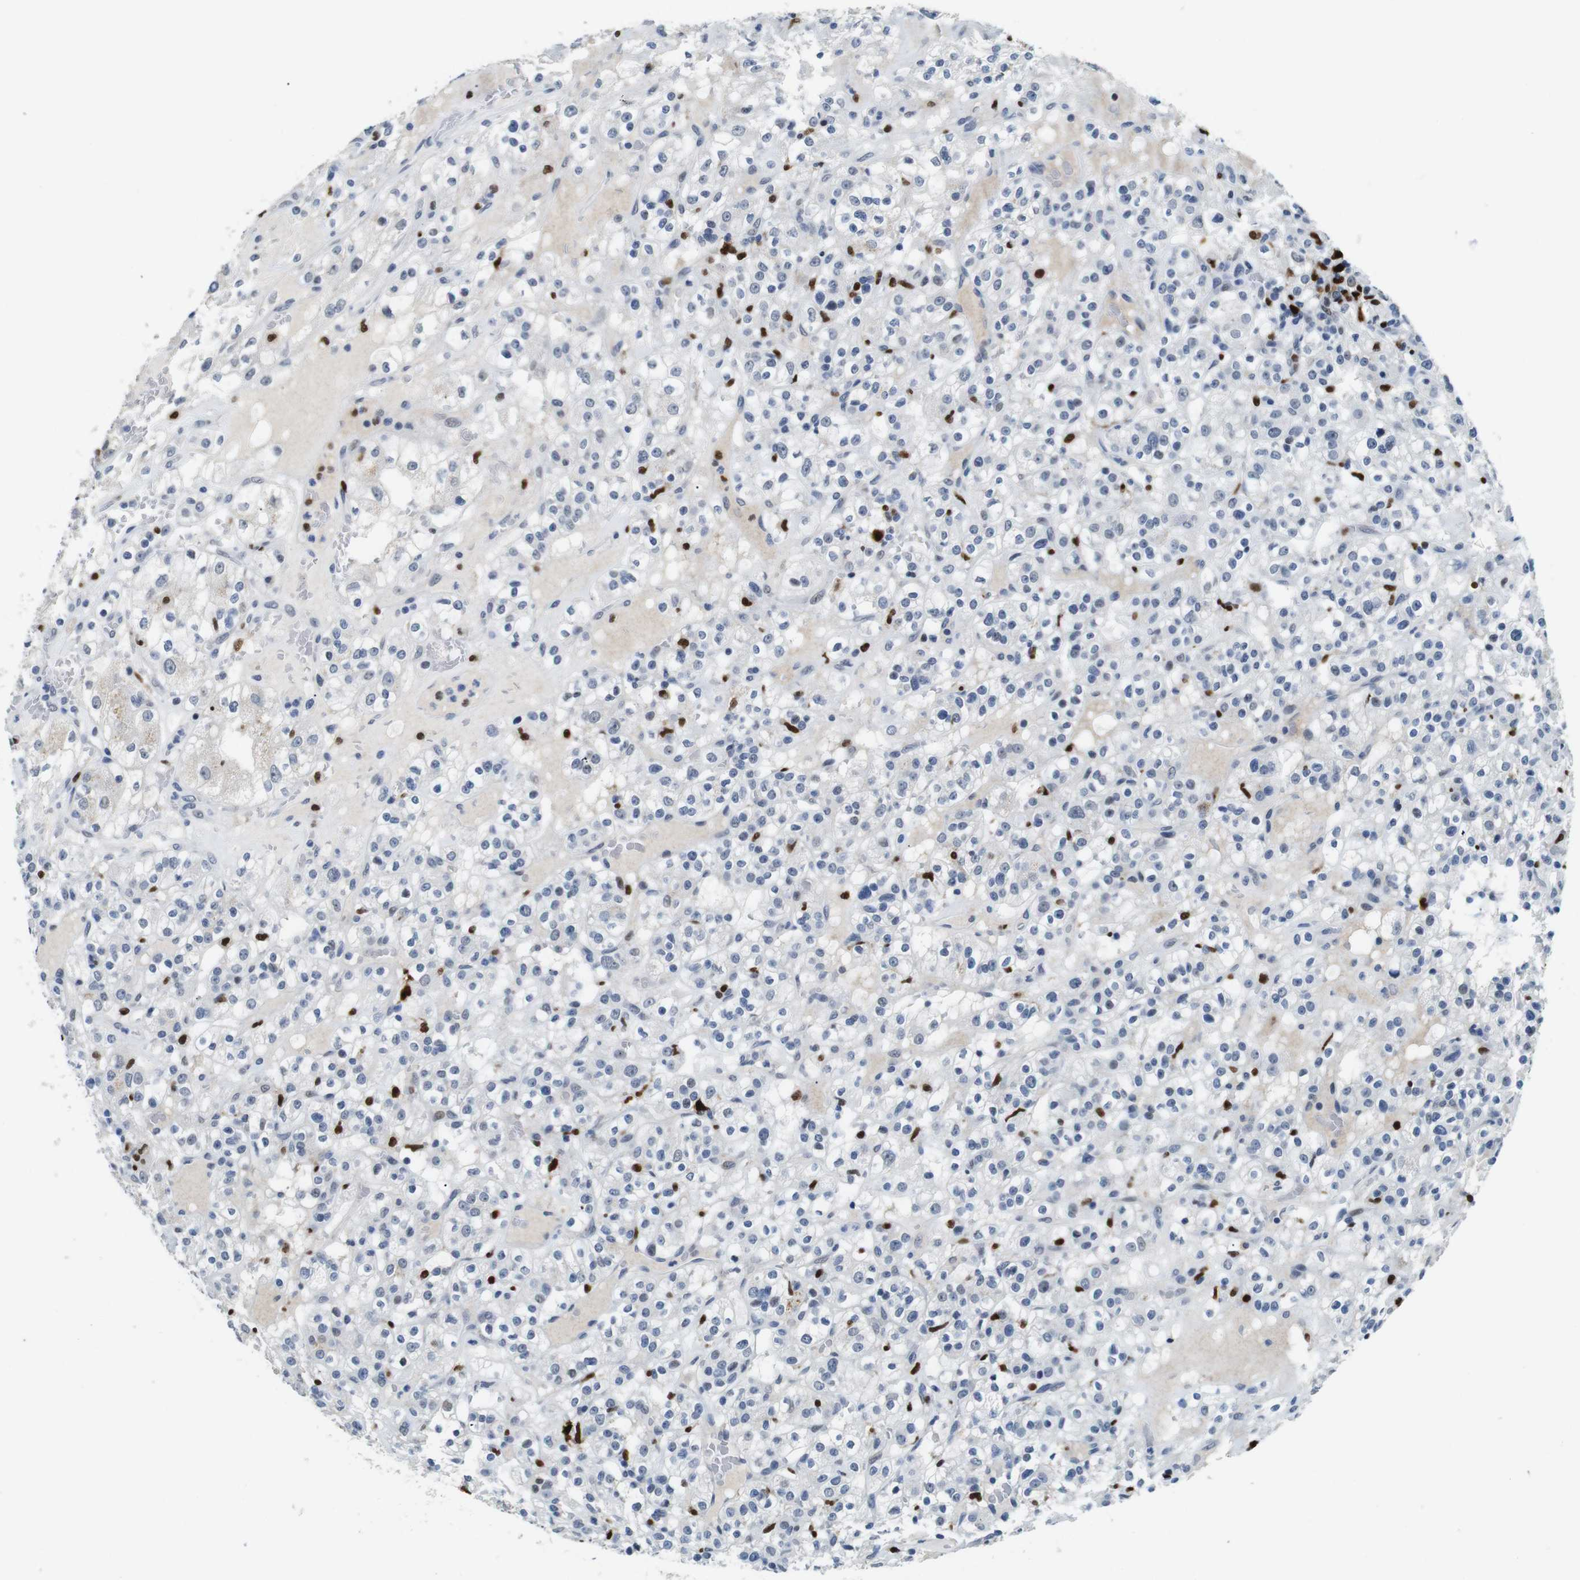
{"staining": {"intensity": "negative", "quantity": "none", "location": "none"}, "tissue": "renal cancer", "cell_type": "Tumor cells", "image_type": "cancer", "snomed": [{"axis": "morphology", "description": "Normal tissue, NOS"}, {"axis": "morphology", "description": "Adenocarcinoma, NOS"}, {"axis": "topography", "description": "Kidney"}], "caption": "DAB immunohistochemical staining of renal cancer (adenocarcinoma) exhibits no significant staining in tumor cells. (DAB immunohistochemistry visualized using brightfield microscopy, high magnification).", "gene": "IRF8", "patient": {"sex": "female", "age": 72}}